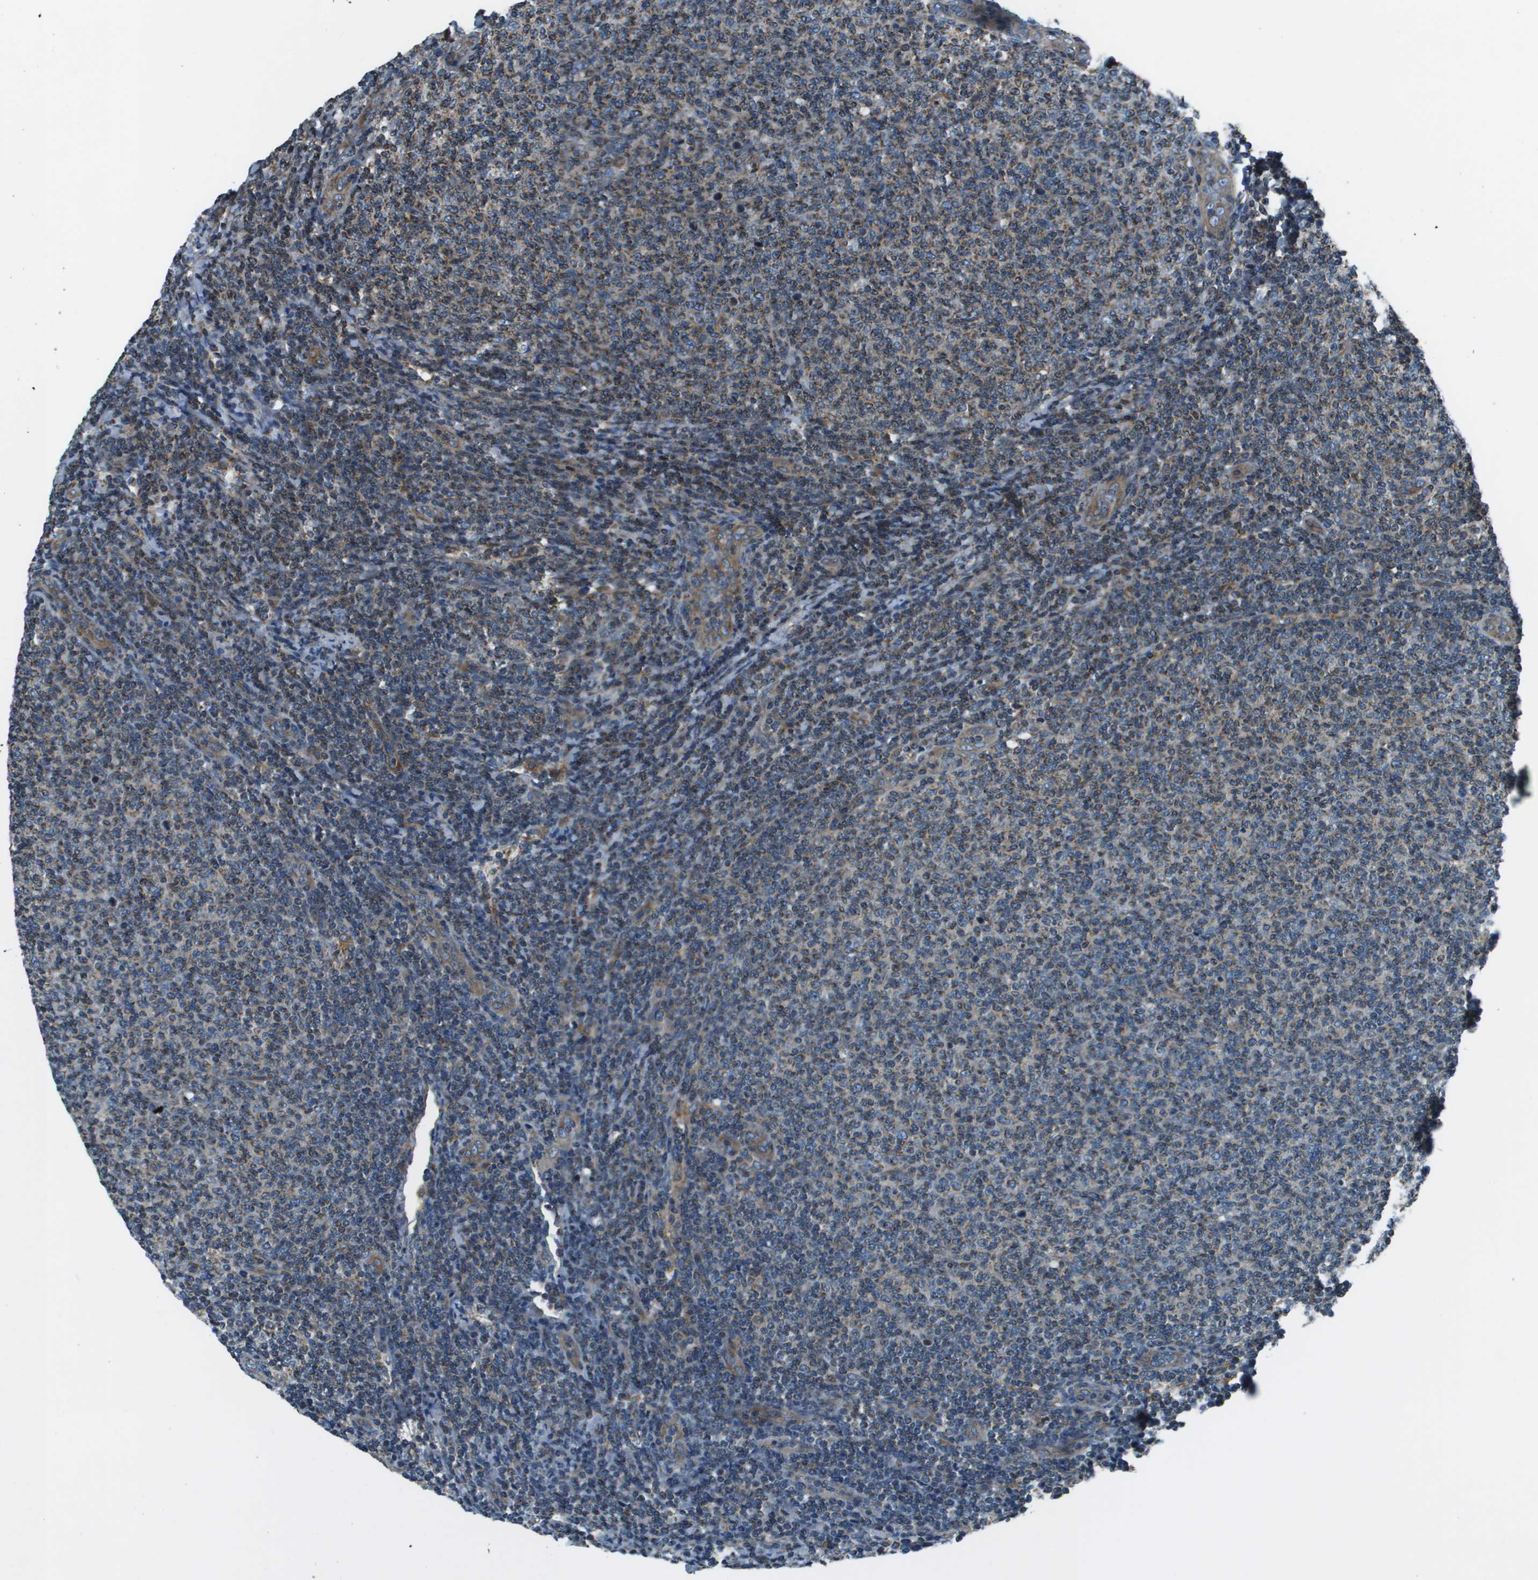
{"staining": {"intensity": "weak", "quantity": "<25%", "location": "cytoplasmic/membranous"}, "tissue": "lymphoma", "cell_type": "Tumor cells", "image_type": "cancer", "snomed": [{"axis": "morphology", "description": "Malignant lymphoma, non-Hodgkin's type, Low grade"}, {"axis": "topography", "description": "Lymph node"}], "caption": "IHC image of neoplastic tissue: lymphoma stained with DAB displays no significant protein positivity in tumor cells.", "gene": "TMEM51", "patient": {"sex": "male", "age": 66}}